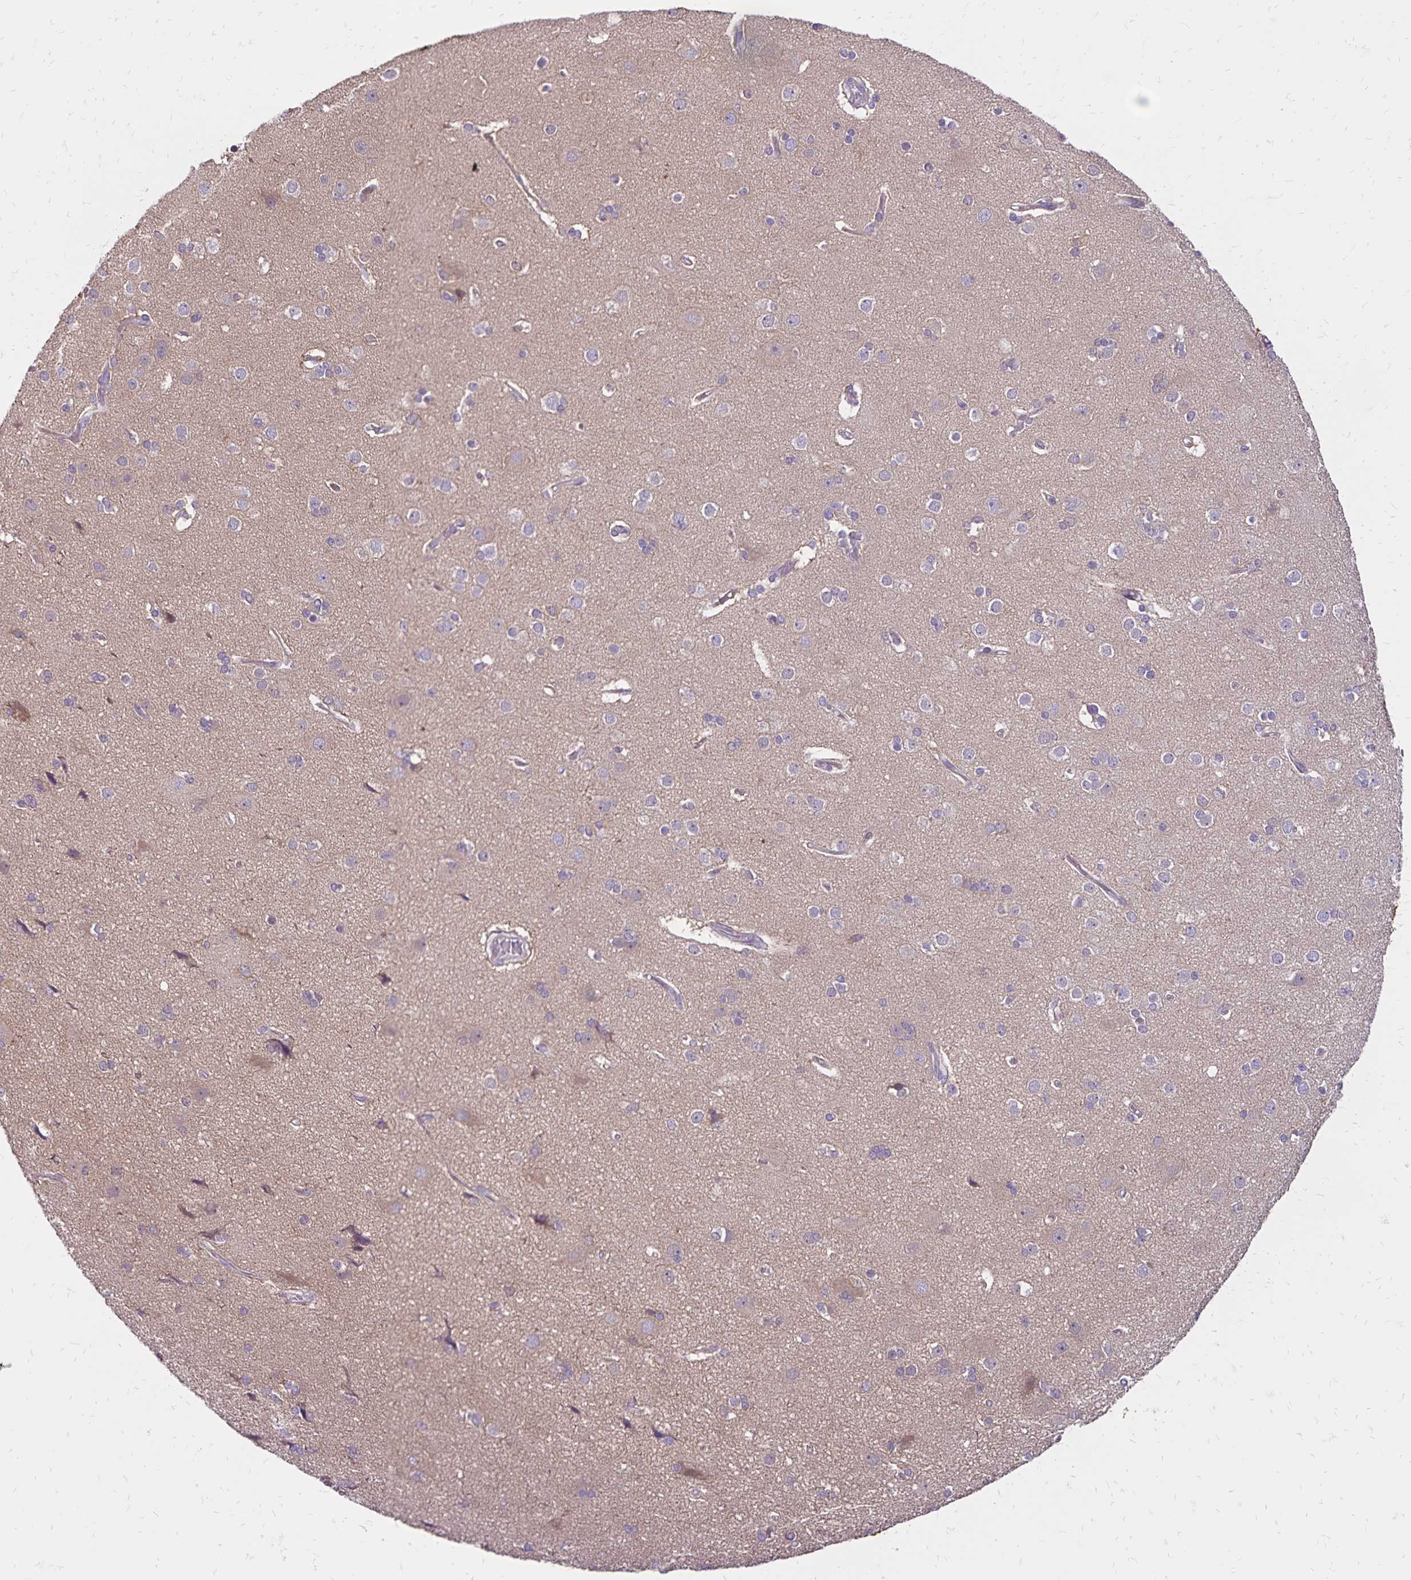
{"staining": {"intensity": "negative", "quantity": "none", "location": "none"}, "tissue": "cerebral cortex", "cell_type": "Endothelial cells", "image_type": "normal", "snomed": [{"axis": "morphology", "description": "Normal tissue, NOS"}, {"axis": "morphology", "description": "Glioma, malignant, High grade"}, {"axis": "topography", "description": "Cerebral cortex"}], "caption": "Immunohistochemical staining of normal cerebral cortex exhibits no significant staining in endothelial cells.", "gene": "FSD1", "patient": {"sex": "male", "age": 71}}